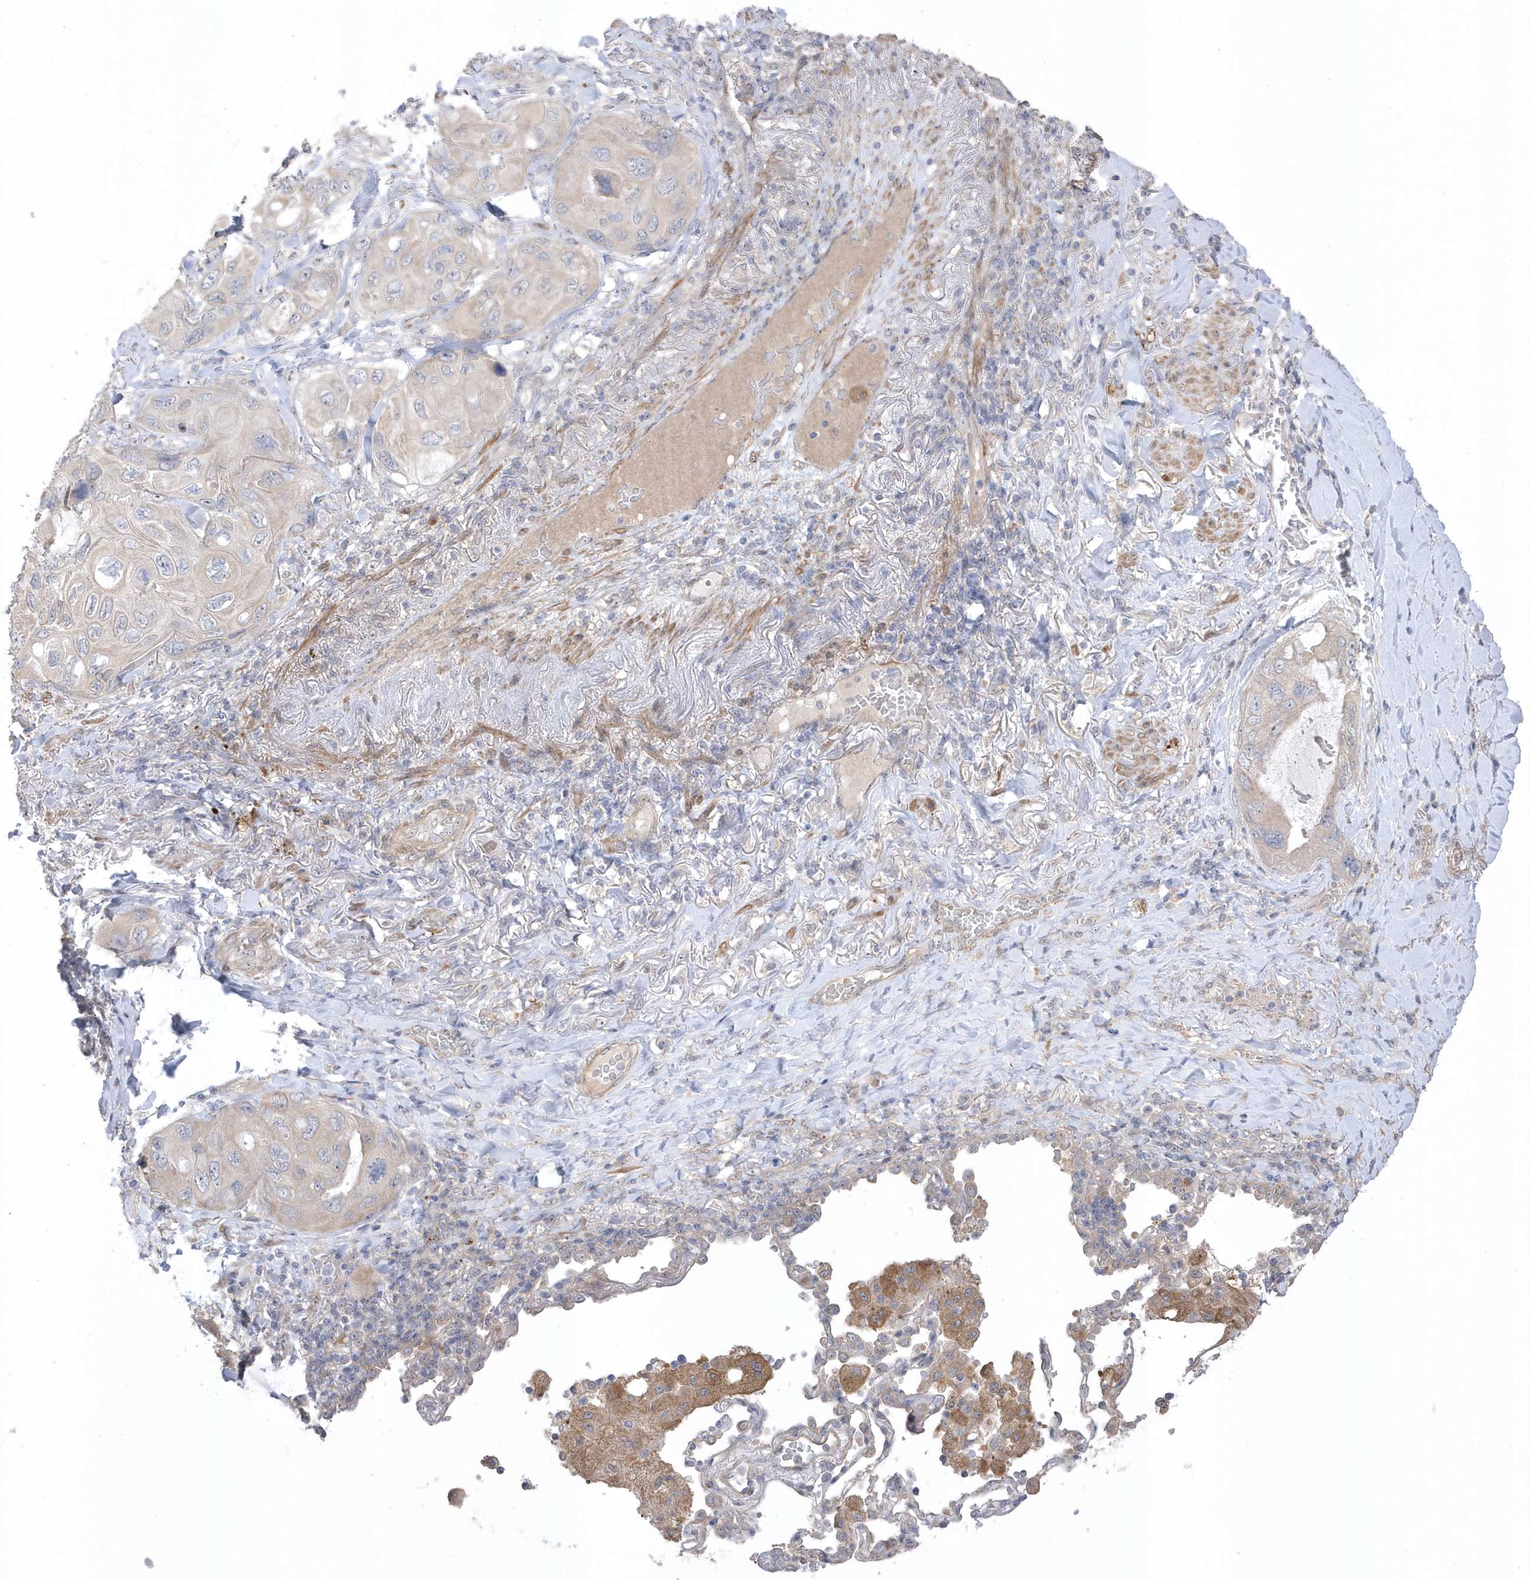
{"staining": {"intensity": "weak", "quantity": "<25%", "location": "cytoplasmic/membranous"}, "tissue": "lung cancer", "cell_type": "Tumor cells", "image_type": "cancer", "snomed": [{"axis": "morphology", "description": "Squamous cell carcinoma, NOS"}, {"axis": "topography", "description": "Lung"}], "caption": "The histopathology image displays no significant expression in tumor cells of lung squamous cell carcinoma.", "gene": "GTPBP6", "patient": {"sex": "female", "age": 73}}